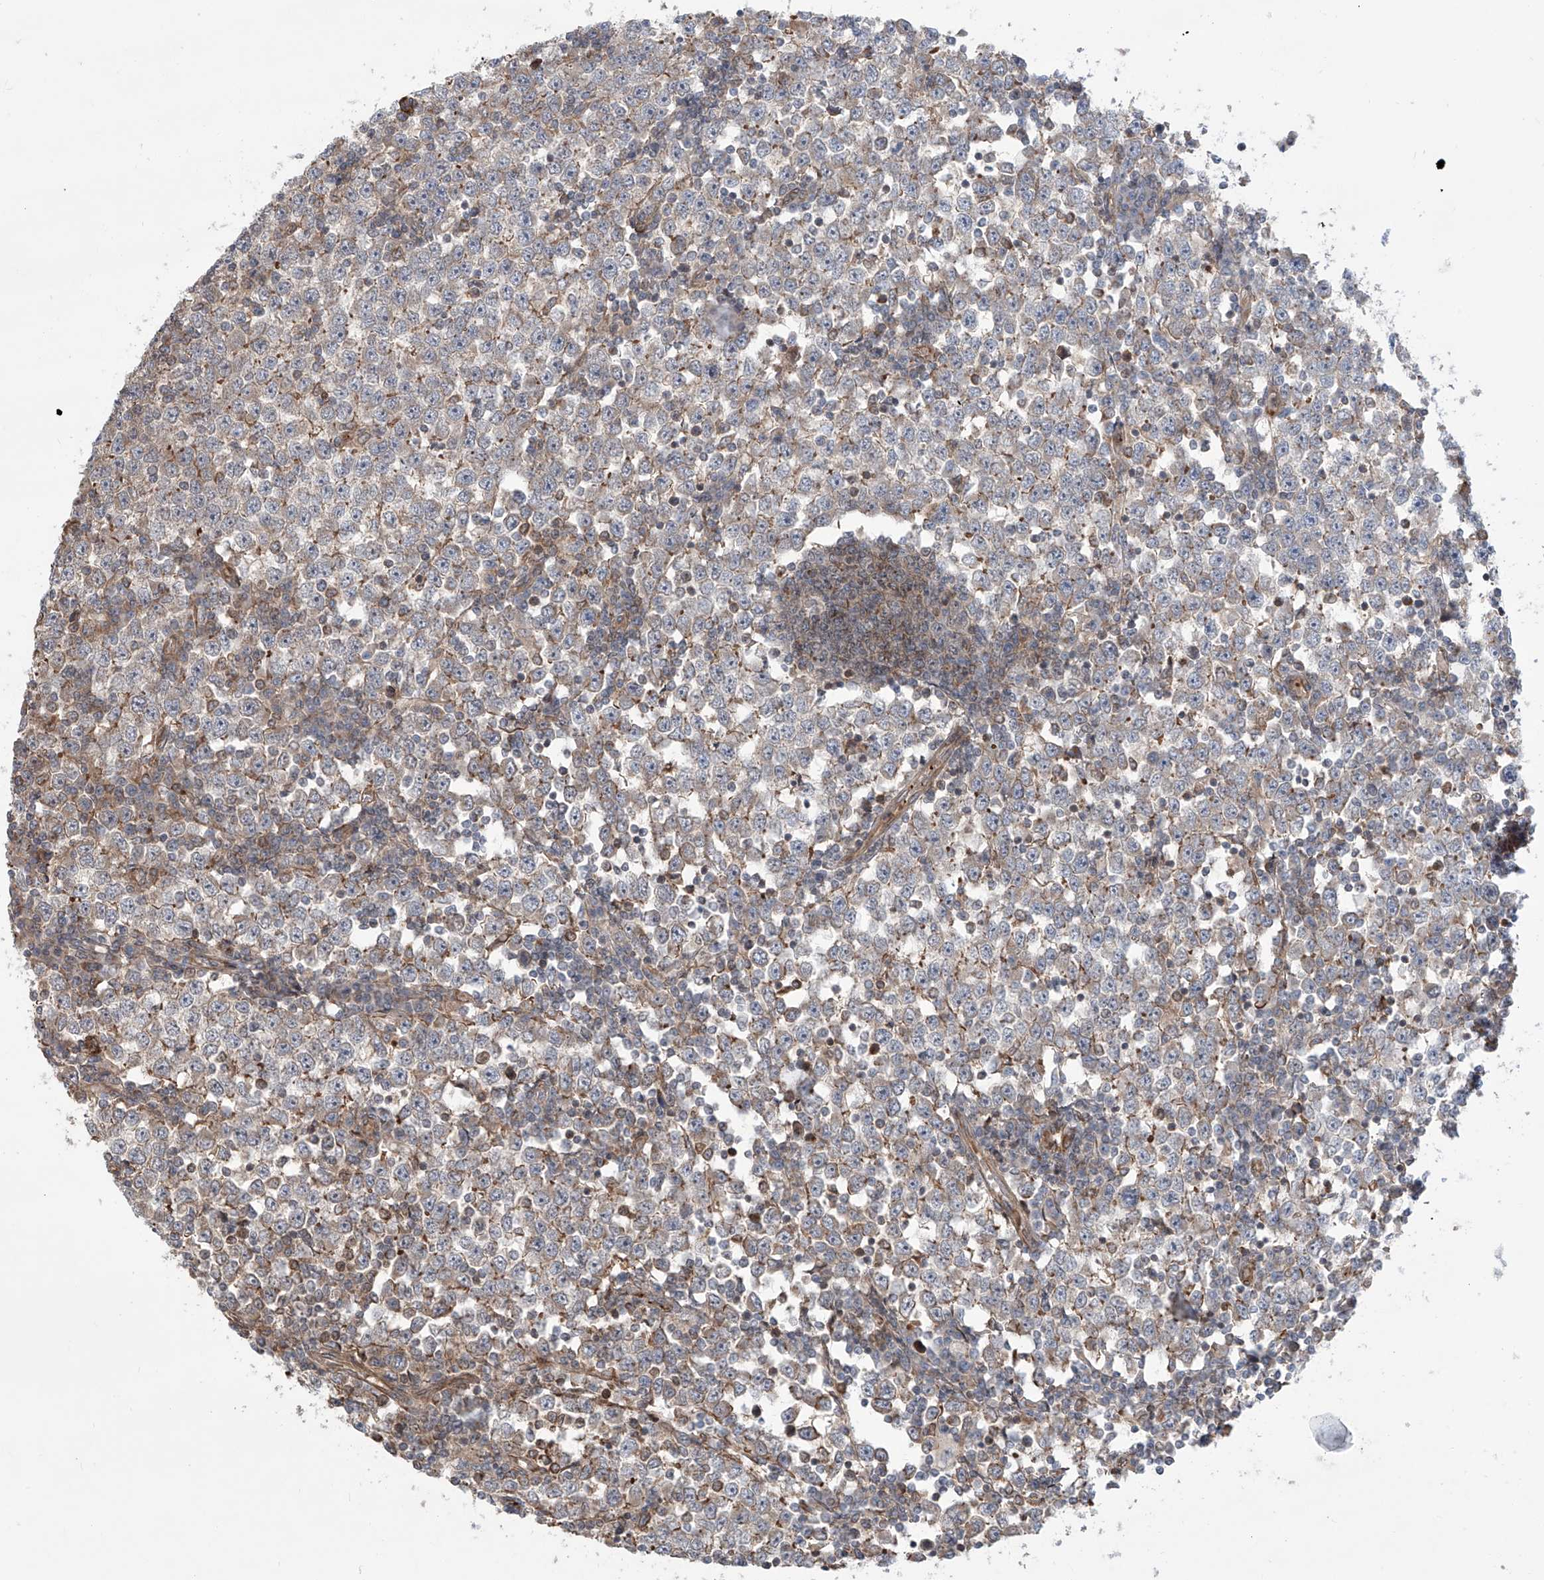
{"staining": {"intensity": "weak", "quantity": "<25%", "location": "cytoplasmic/membranous"}, "tissue": "testis cancer", "cell_type": "Tumor cells", "image_type": "cancer", "snomed": [{"axis": "morphology", "description": "Seminoma, NOS"}, {"axis": "topography", "description": "Testis"}], "caption": "Tumor cells are negative for protein expression in human testis cancer.", "gene": "APAF1", "patient": {"sex": "male", "age": 65}}